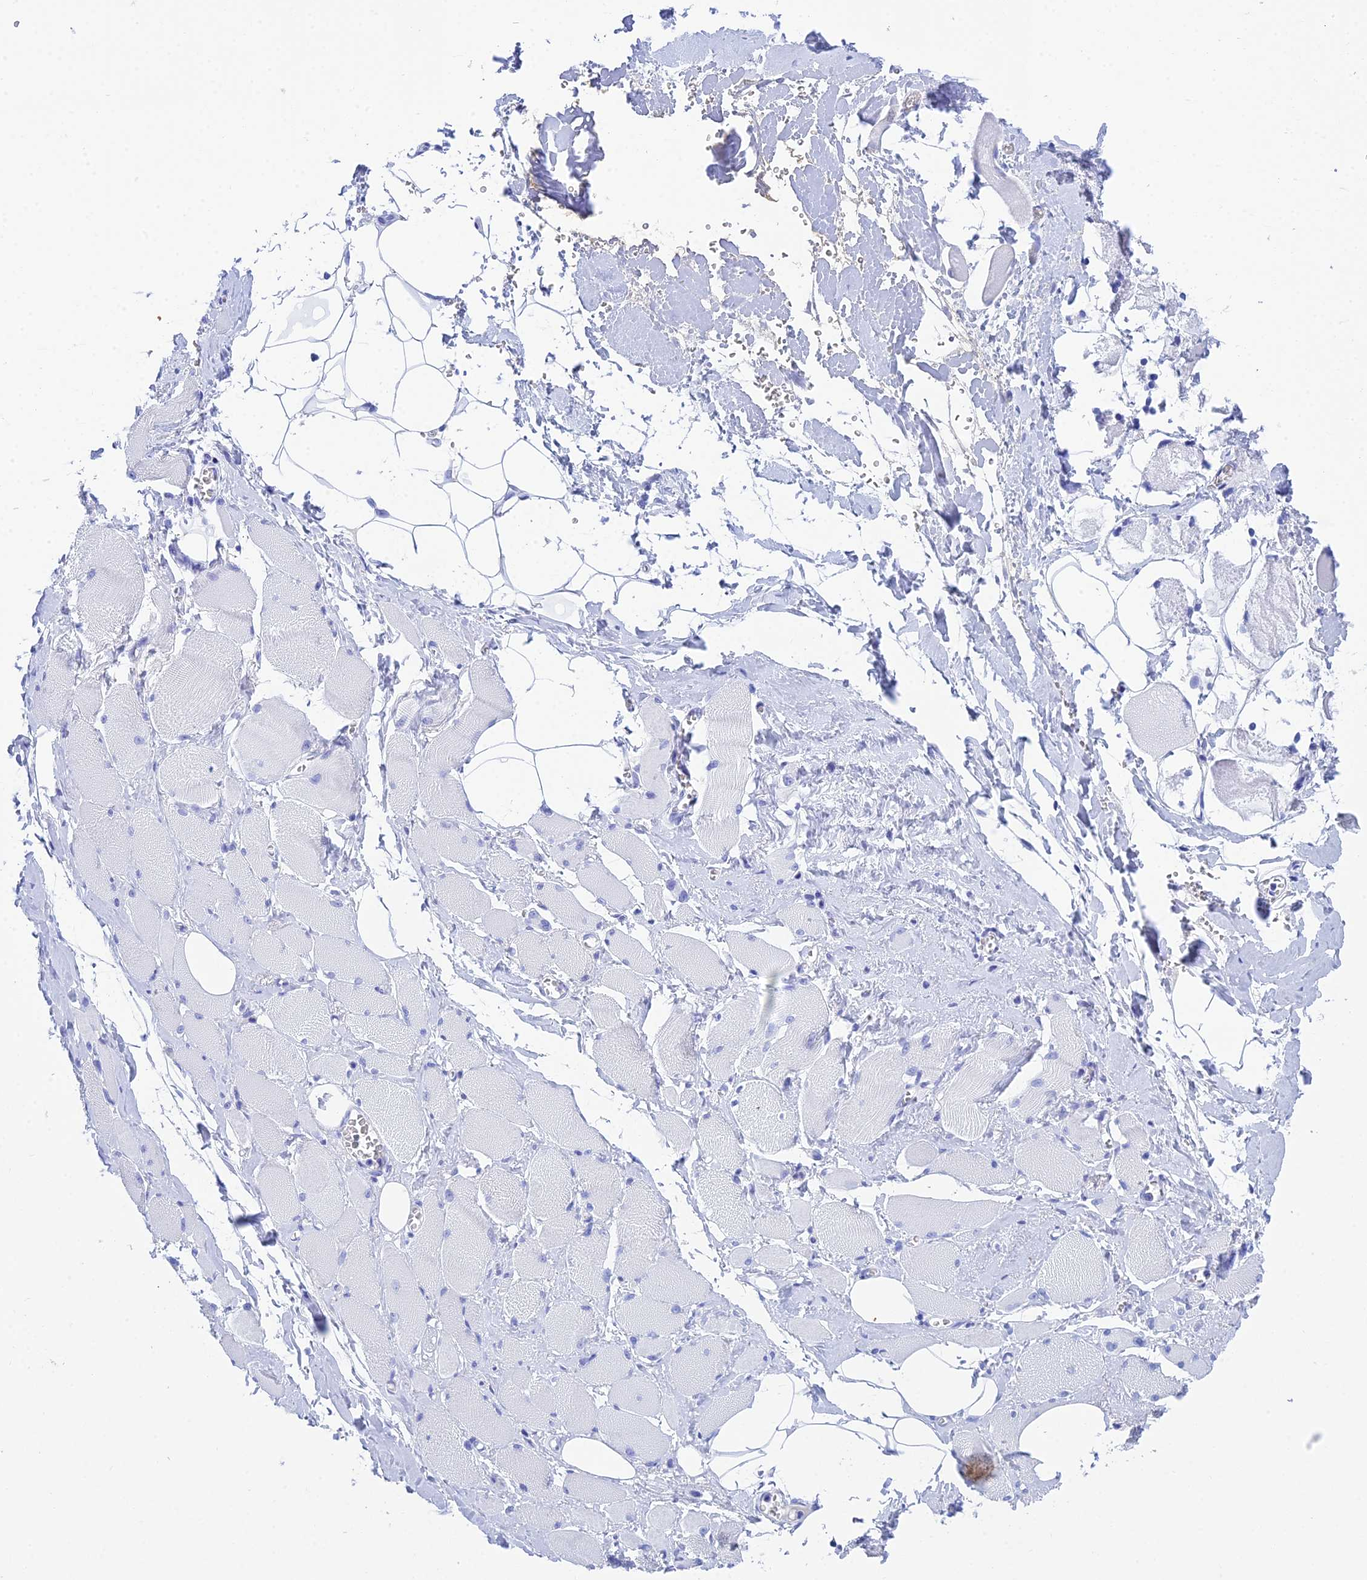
{"staining": {"intensity": "negative", "quantity": "none", "location": "none"}, "tissue": "skeletal muscle", "cell_type": "Myocytes", "image_type": "normal", "snomed": [{"axis": "morphology", "description": "Normal tissue, NOS"}, {"axis": "morphology", "description": "Basal cell carcinoma"}, {"axis": "topography", "description": "Skeletal muscle"}], "caption": "Image shows no protein expression in myocytes of unremarkable skeletal muscle. (Stains: DAB IHC with hematoxylin counter stain, Microscopy: brightfield microscopy at high magnification).", "gene": "REG1A", "patient": {"sex": "female", "age": 64}}